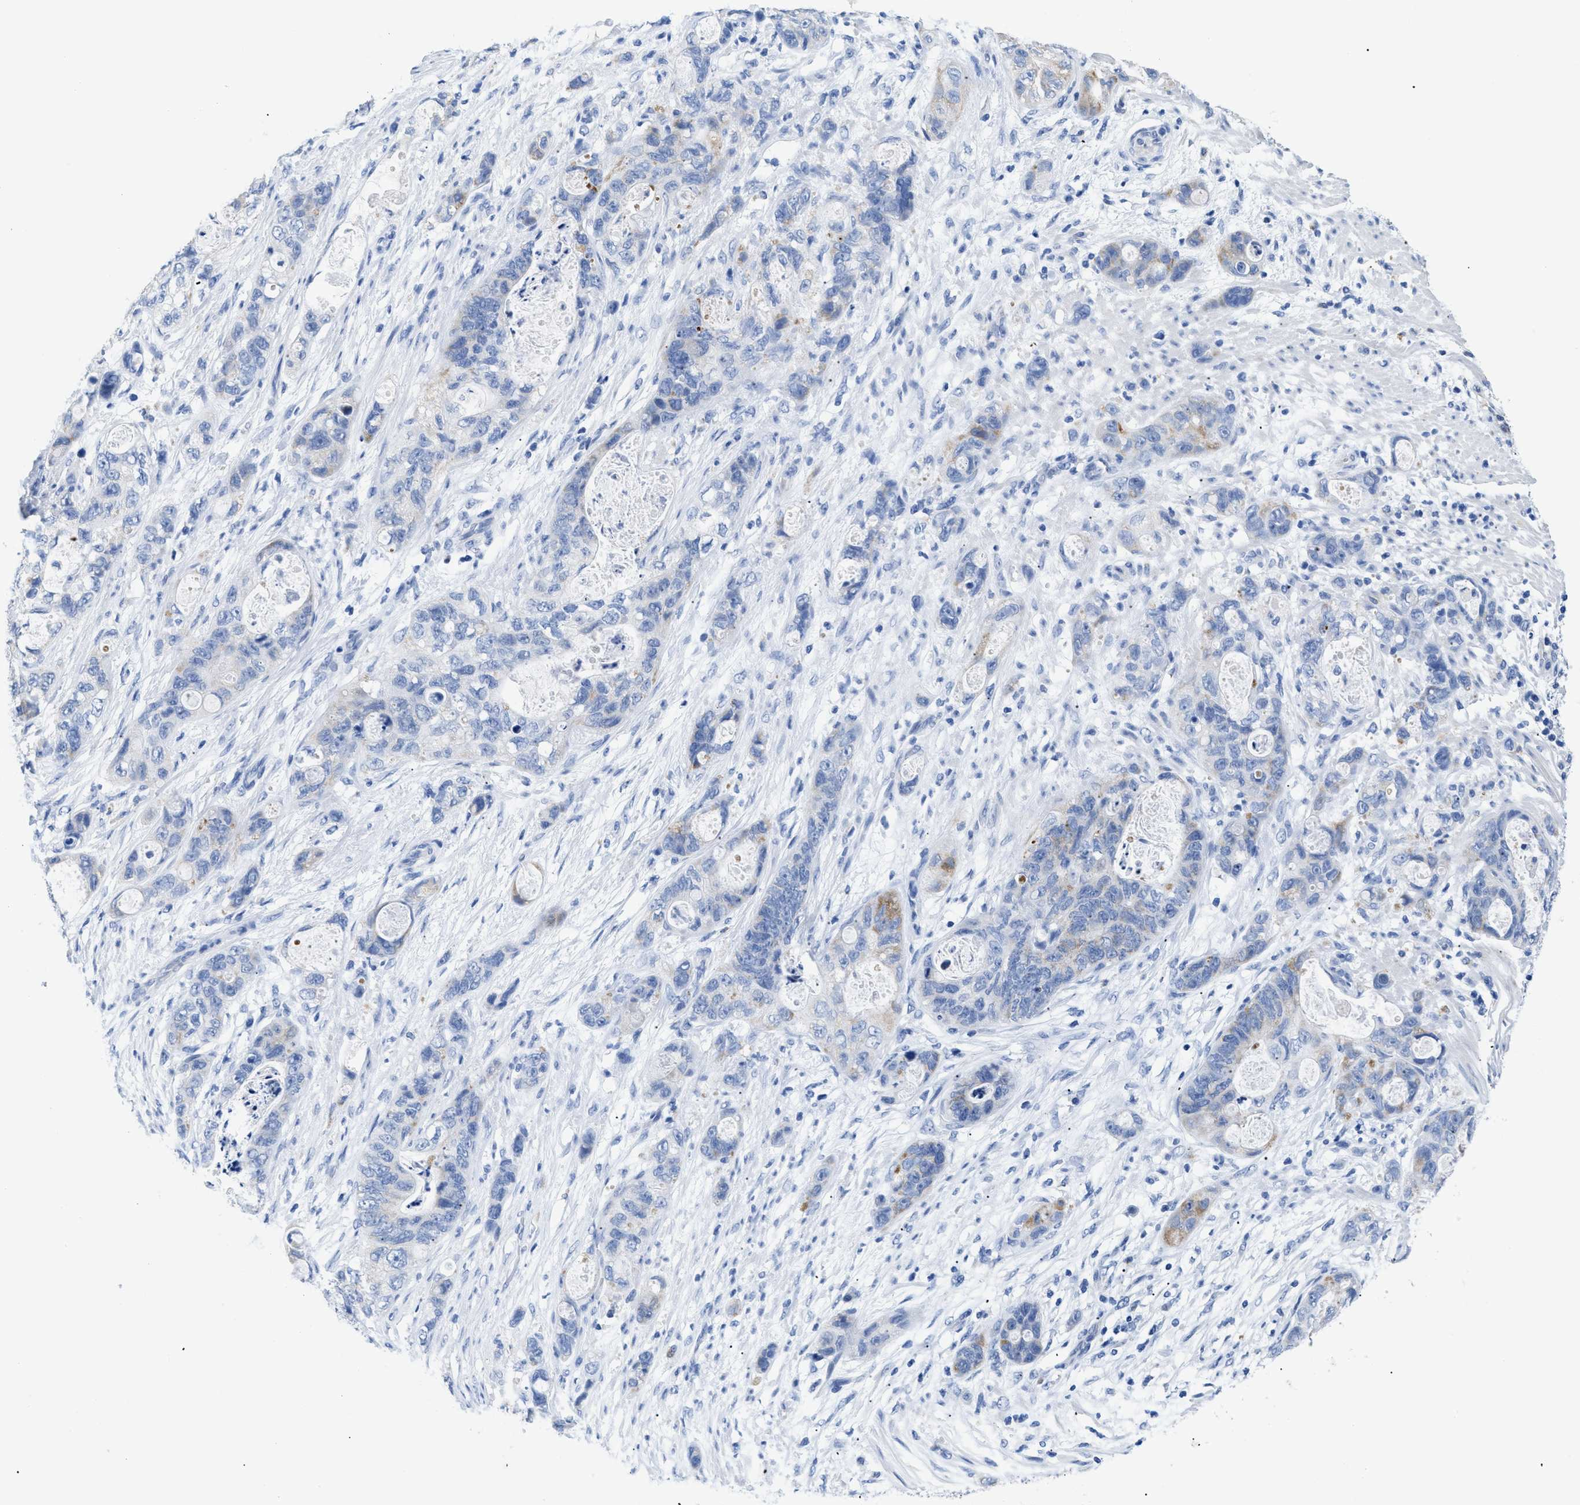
{"staining": {"intensity": "negative", "quantity": "none", "location": "none"}, "tissue": "stomach cancer", "cell_type": "Tumor cells", "image_type": "cancer", "snomed": [{"axis": "morphology", "description": "Normal tissue, NOS"}, {"axis": "morphology", "description": "Adenocarcinoma, NOS"}, {"axis": "topography", "description": "Stomach"}], "caption": "DAB immunohistochemical staining of adenocarcinoma (stomach) exhibits no significant staining in tumor cells.", "gene": "APOBEC2", "patient": {"sex": "female", "age": 89}}